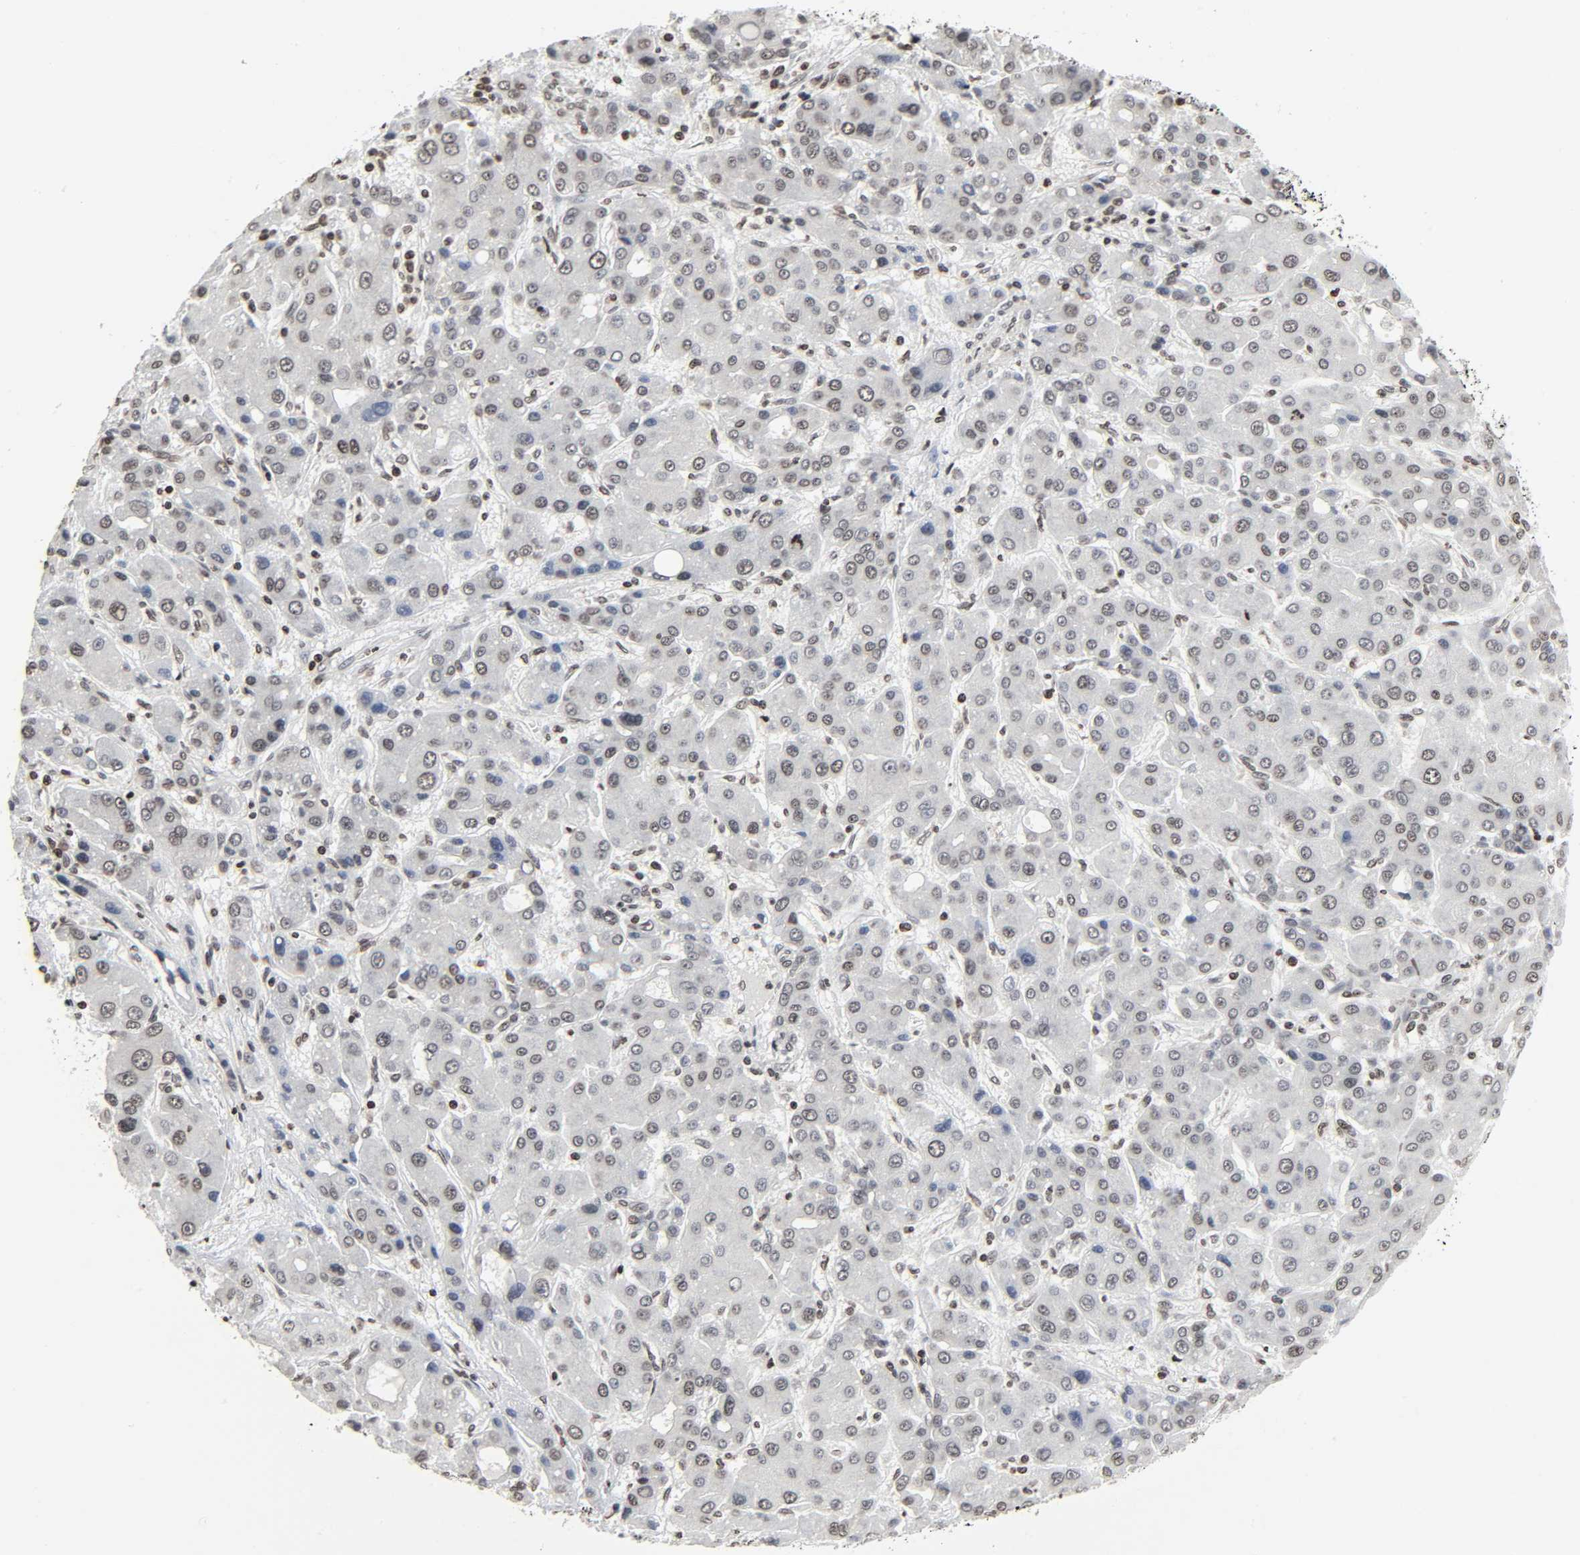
{"staining": {"intensity": "weak", "quantity": "<25%", "location": "nuclear"}, "tissue": "liver cancer", "cell_type": "Tumor cells", "image_type": "cancer", "snomed": [{"axis": "morphology", "description": "Carcinoma, Hepatocellular, NOS"}, {"axis": "topography", "description": "Liver"}], "caption": "The histopathology image demonstrates no significant expression in tumor cells of liver cancer (hepatocellular carcinoma).", "gene": "ELAVL1", "patient": {"sex": "male", "age": 55}}